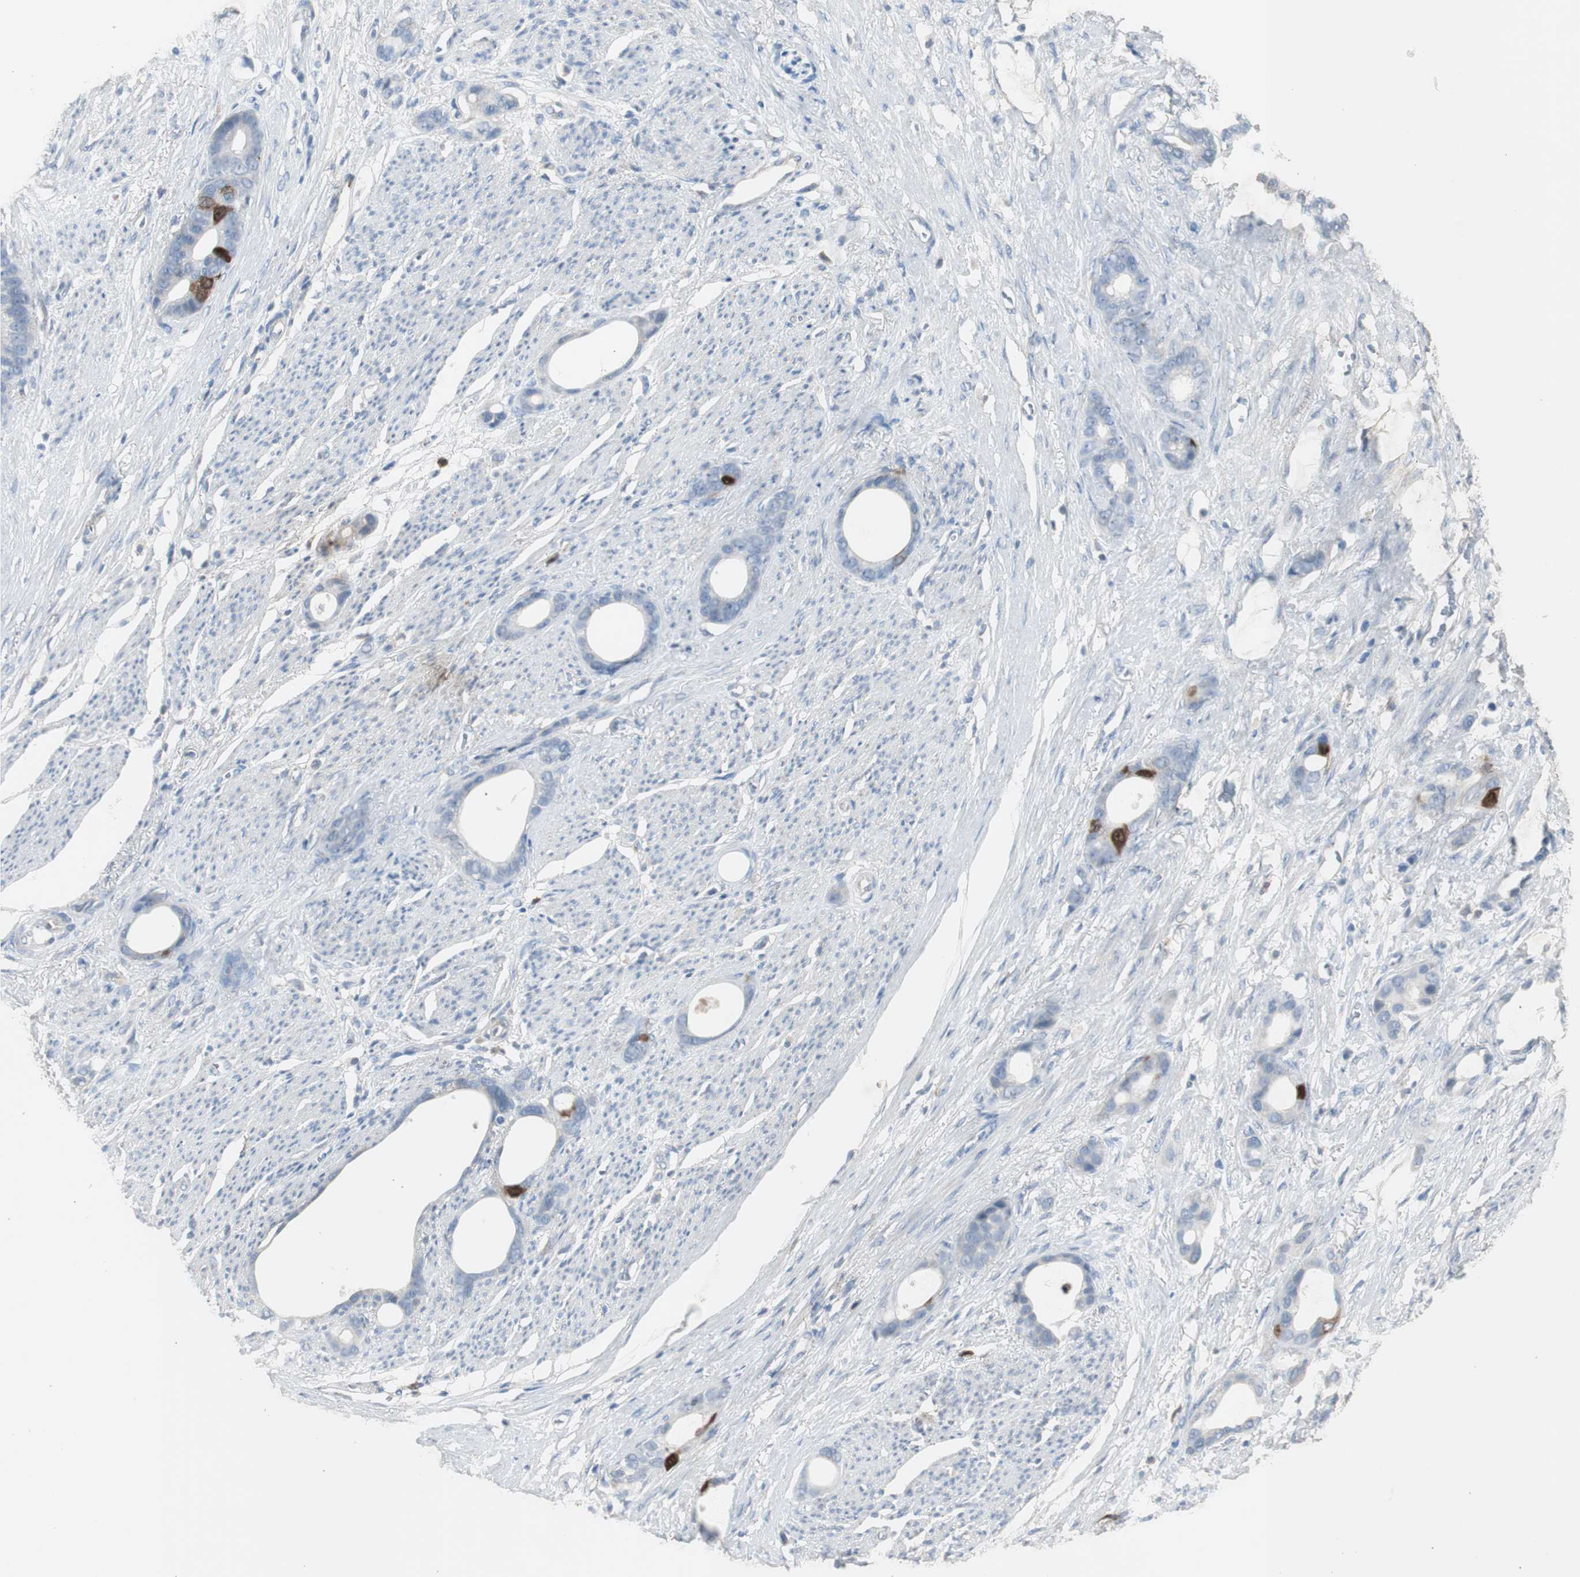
{"staining": {"intensity": "strong", "quantity": "<25%", "location": "cytoplasmic/membranous,nuclear"}, "tissue": "stomach cancer", "cell_type": "Tumor cells", "image_type": "cancer", "snomed": [{"axis": "morphology", "description": "Adenocarcinoma, NOS"}, {"axis": "topography", "description": "Stomach"}], "caption": "High-power microscopy captured an immunohistochemistry (IHC) image of stomach cancer (adenocarcinoma), revealing strong cytoplasmic/membranous and nuclear staining in approximately <25% of tumor cells.", "gene": "TK1", "patient": {"sex": "female", "age": 75}}